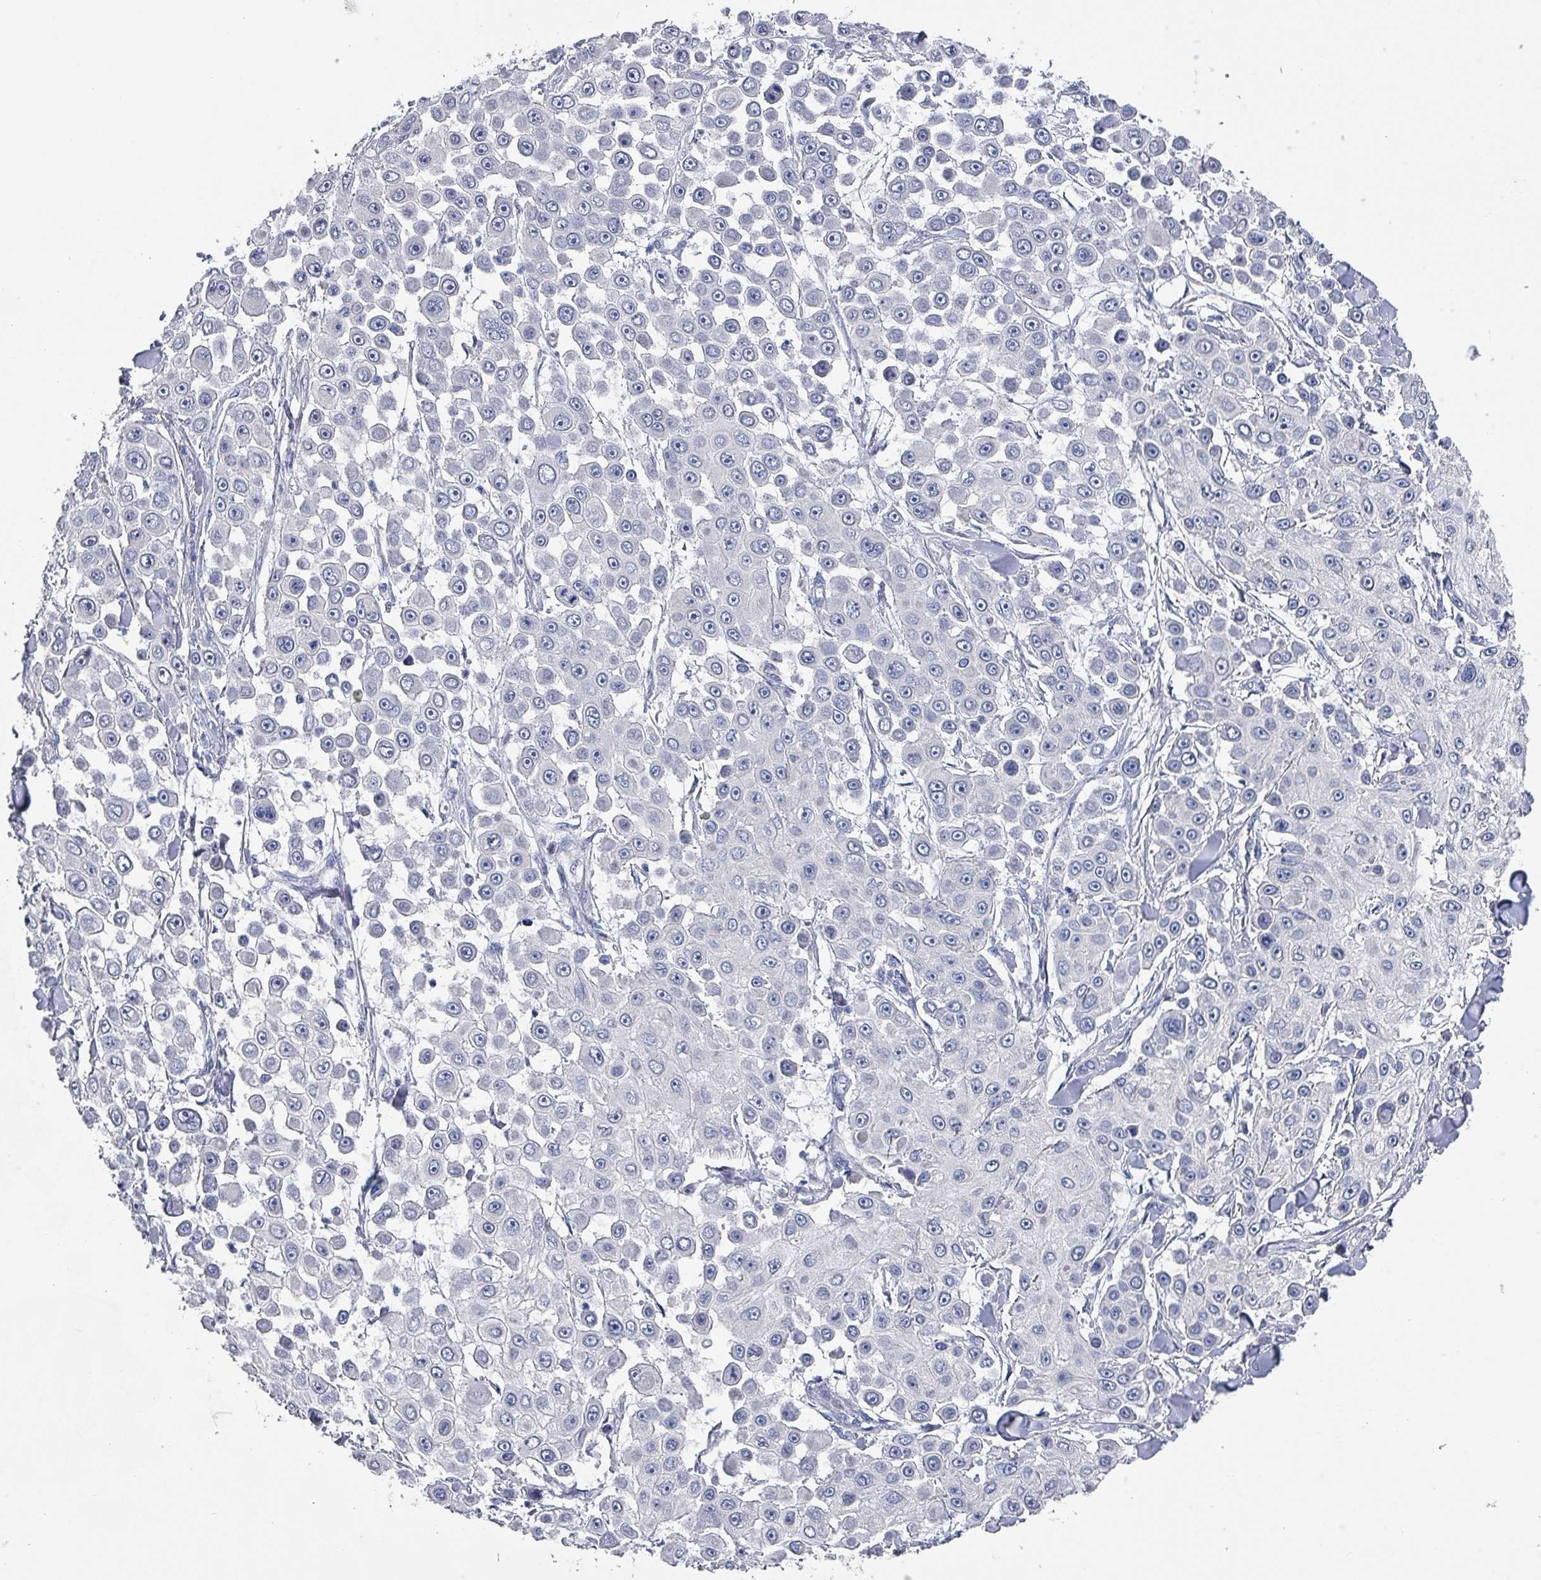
{"staining": {"intensity": "negative", "quantity": "none", "location": "none"}, "tissue": "skin cancer", "cell_type": "Tumor cells", "image_type": "cancer", "snomed": [{"axis": "morphology", "description": "Squamous cell carcinoma, NOS"}, {"axis": "topography", "description": "Skin"}], "caption": "Tumor cells show no significant positivity in skin squamous cell carcinoma.", "gene": "DRD5", "patient": {"sex": "male", "age": 67}}